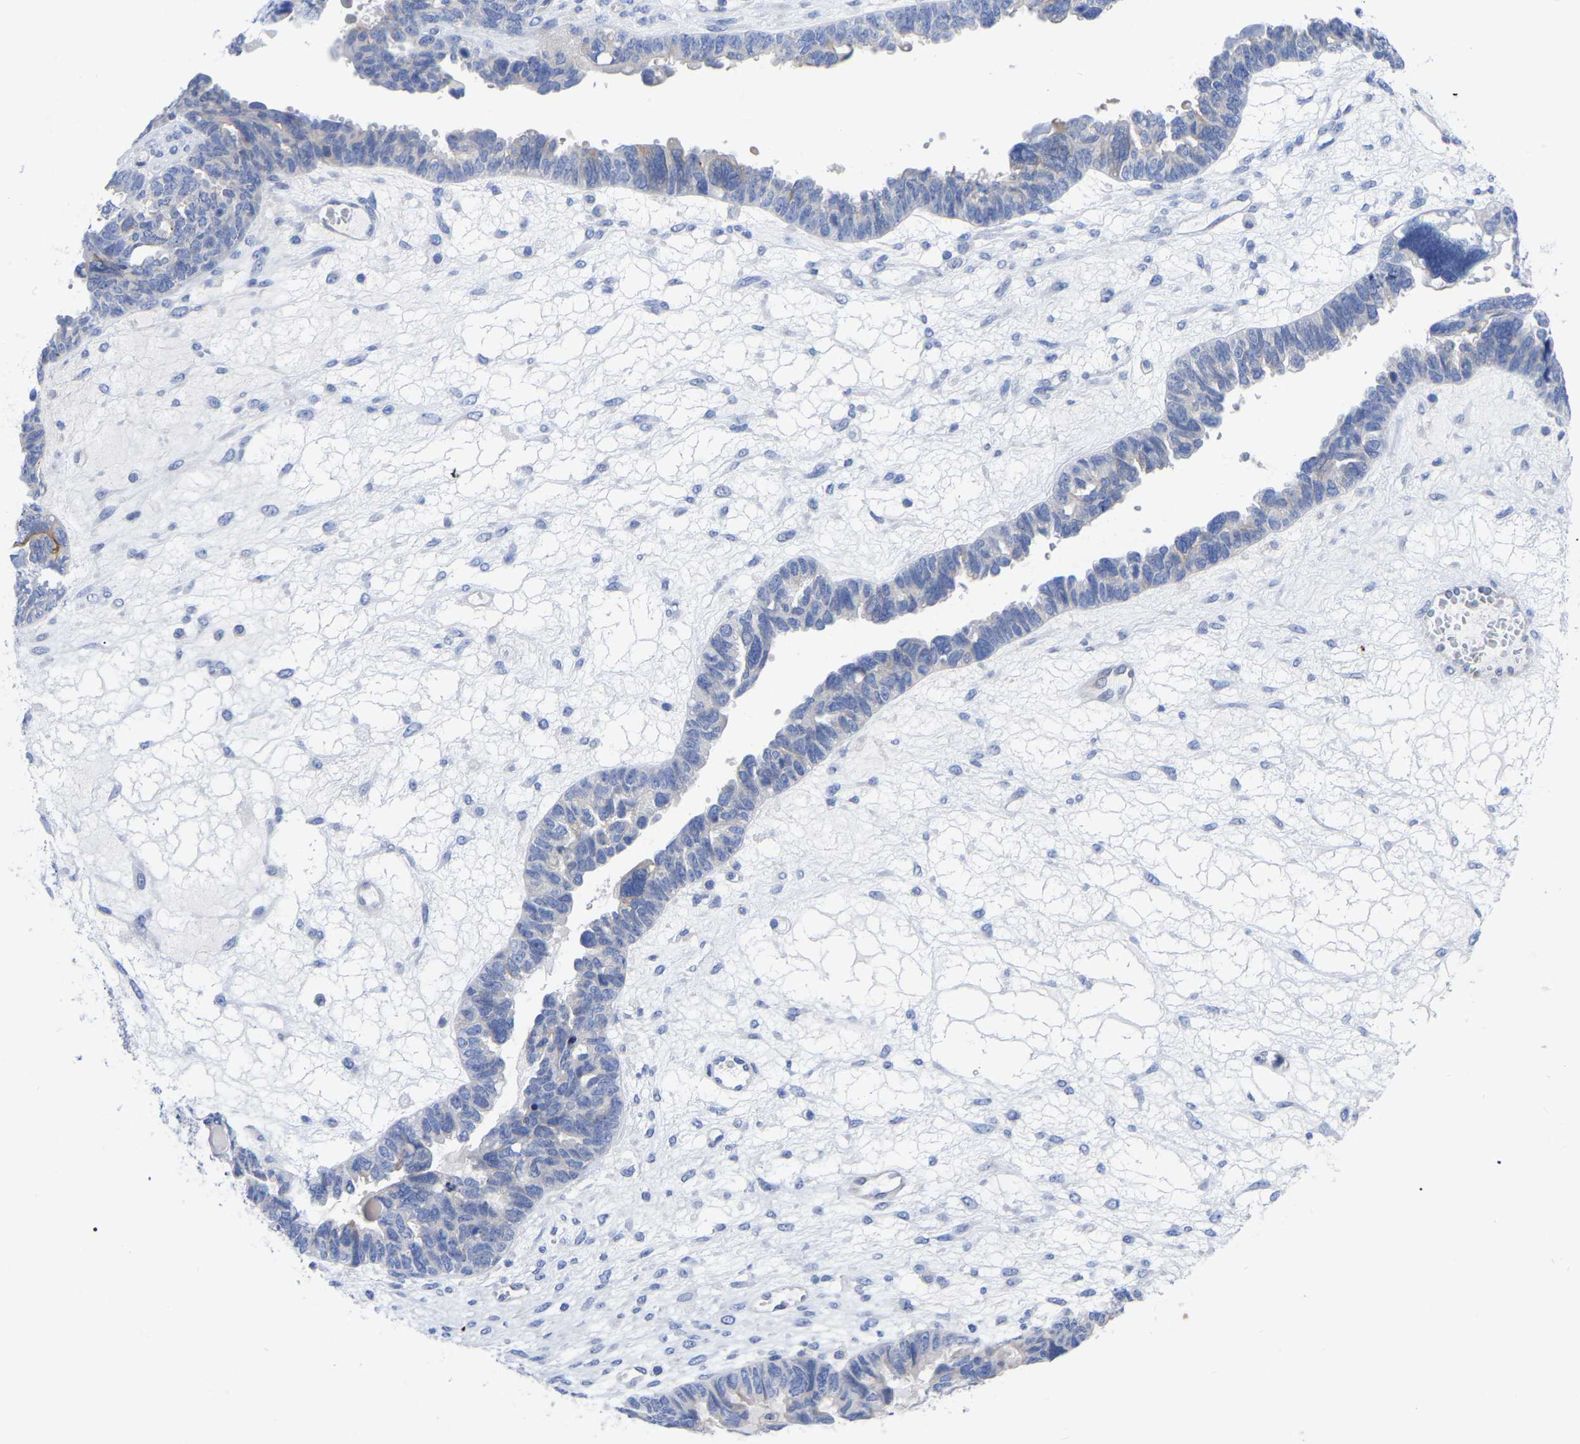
{"staining": {"intensity": "negative", "quantity": "none", "location": "none"}, "tissue": "ovarian cancer", "cell_type": "Tumor cells", "image_type": "cancer", "snomed": [{"axis": "morphology", "description": "Cystadenocarcinoma, serous, NOS"}, {"axis": "topography", "description": "Ovary"}], "caption": "DAB (3,3'-diaminobenzidine) immunohistochemical staining of human serous cystadenocarcinoma (ovarian) exhibits no significant positivity in tumor cells. The staining was performed using DAB to visualize the protein expression in brown, while the nuclei were stained in blue with hematoxylin (Magnification: 20x).", "gene": "PTPN7", "patient": {"sex": "female", "age": 79}}